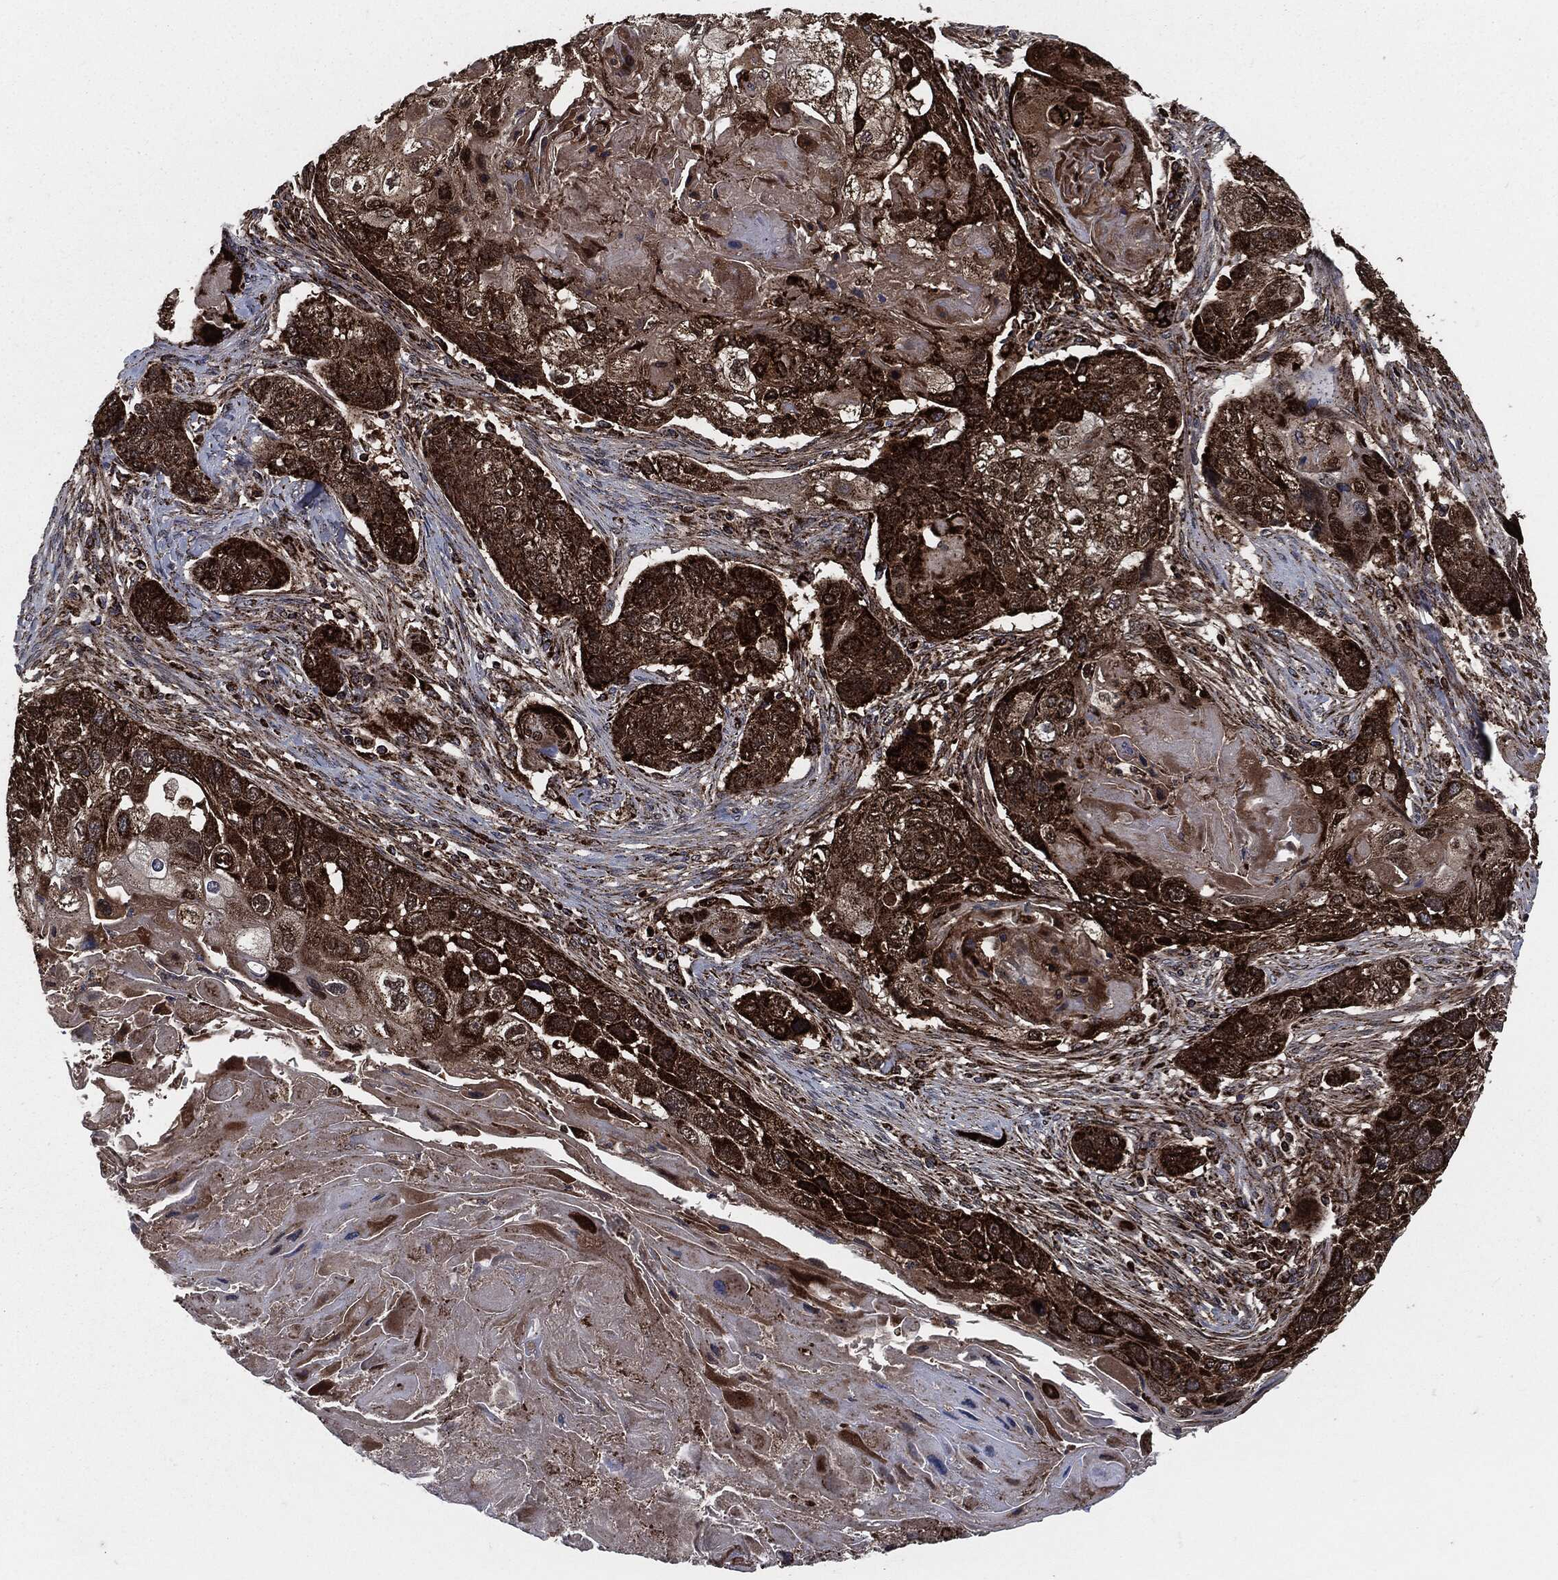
{"staining": {"intensity": "strong", "quantity": "25%-75%", "location": "cytoplasmic/membranous"}, "tissue": "lung cancer", "cell_type": "Tumor cells", "image_type": "cancer", "snomed": [{"axis": "morphology", "description": "Normal tissue, NOS"}, {"axis": "morphology", "description": "Squamous cell carcinoma, NOS"}, {"axis": "topography", "description": "Bronchus"}, {"axis": "topography", "description": "Lung"}], "caption": "An image of human lung squamous cell carcinoma stained for a protein demonstrates strong cytoplasmic/membranous brown staining in tumor cells. The protein of interest is stained brown, and the nuclei are stained in blue (DAB IHC with brightfield microscopy, high magnification).", "gene": "FH", "patient": {"sex": "male", "age": 69}}